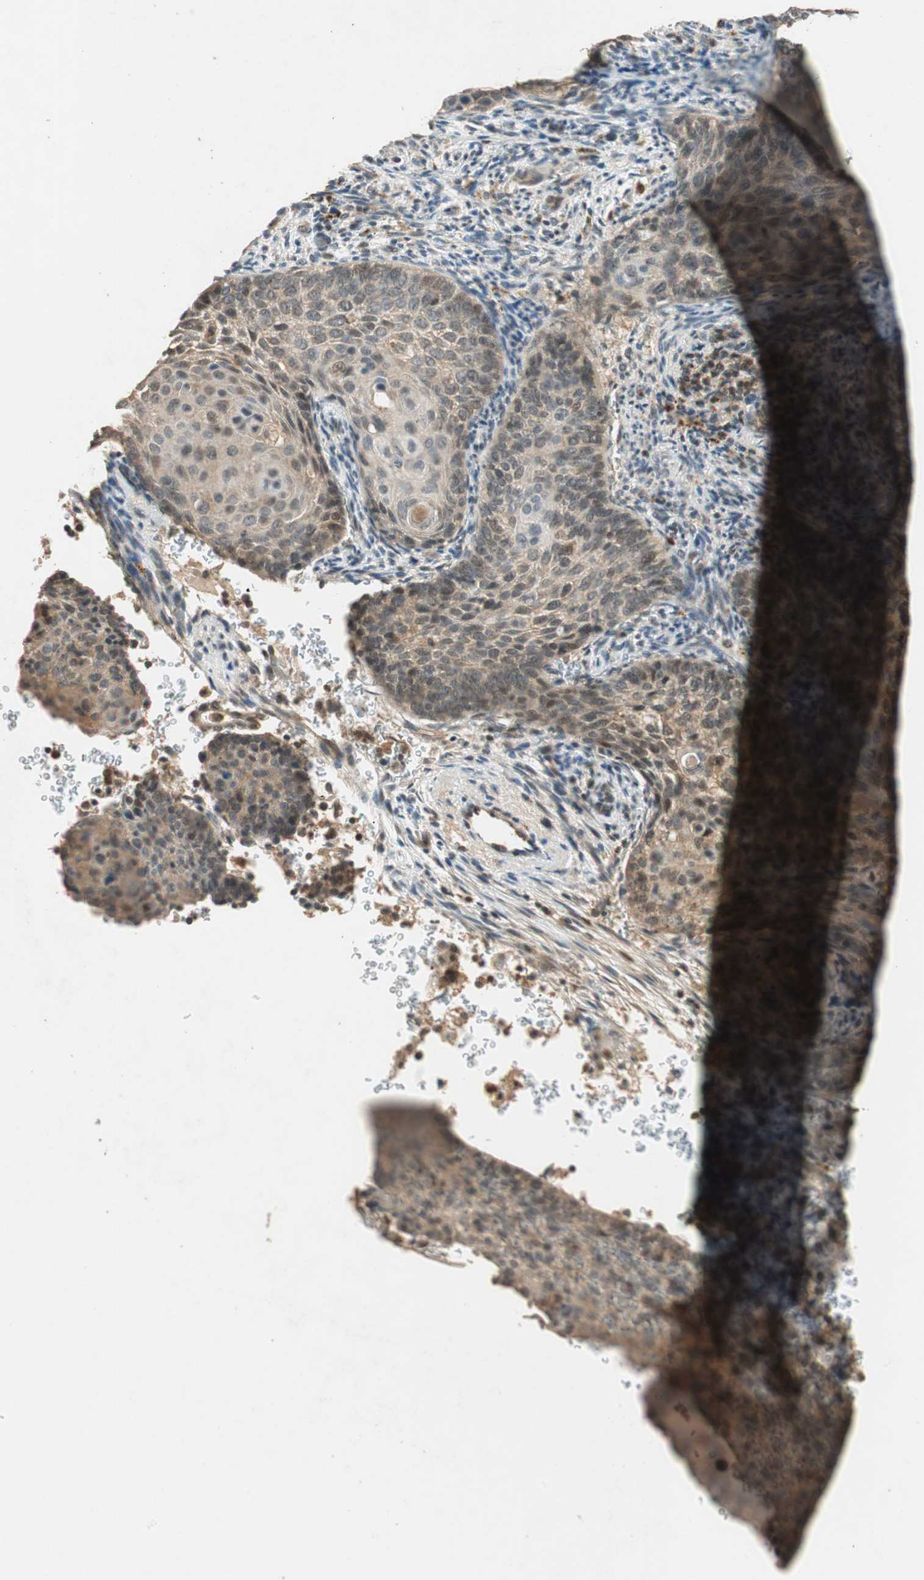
{"staining": {"intensity": "moderate", "quantity": ">75%", "location": "cytoplasmic/membranous"}, "tissue": "cervical cancer", "cell_type": "Tumor cells", "image_type": "cancer", "snomed": [{"axis": "morphology", "description": "Squamous cell carcinoma, NOS"}, {"axis": "topography", "description": "Cervix"}], "caption": "Brown immunohistochemical staining in cervical cancer shows moderate cytoplasmic/membranous positivity in about >75% of tumor cells.", "gene": "GLB1", "patient": {"sex": "female", "age": 33}}